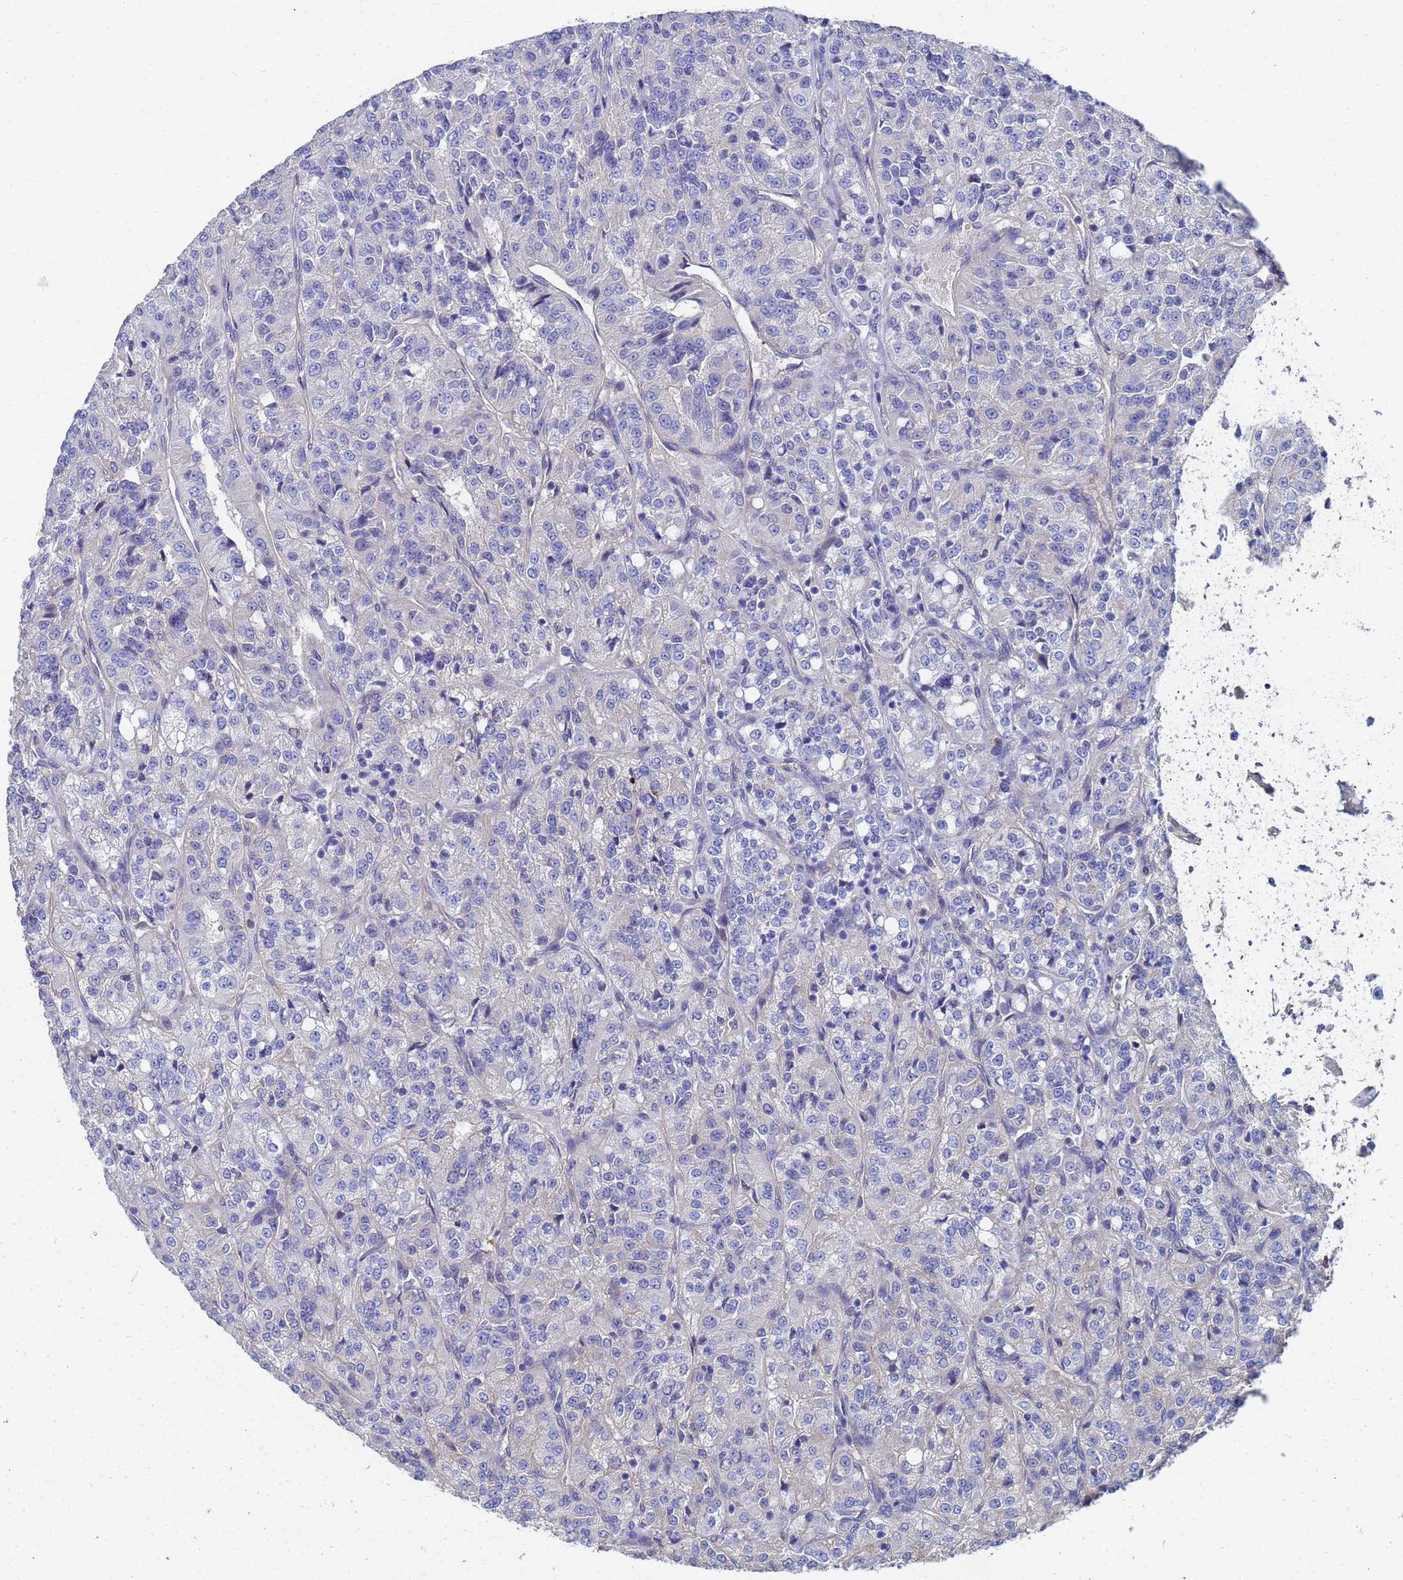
{"staining": {"intensity": "negative", "quantity": "none", "location": "none"}, "tissue": "renal cancer", "cell_type": "Tumor cells", "image_type": "cancer", "snomed": [{"axis": "morphology", "description": "Adenocarcinoma, NOS"}, {"axis": "topography", "description": "Kidney"}], "caption": "Tumor cells are negative for protein expression in human renal cancer (adenocarcinoma).", "gene": "LBX2", "patient": {"sex": "female", "age": 63}}